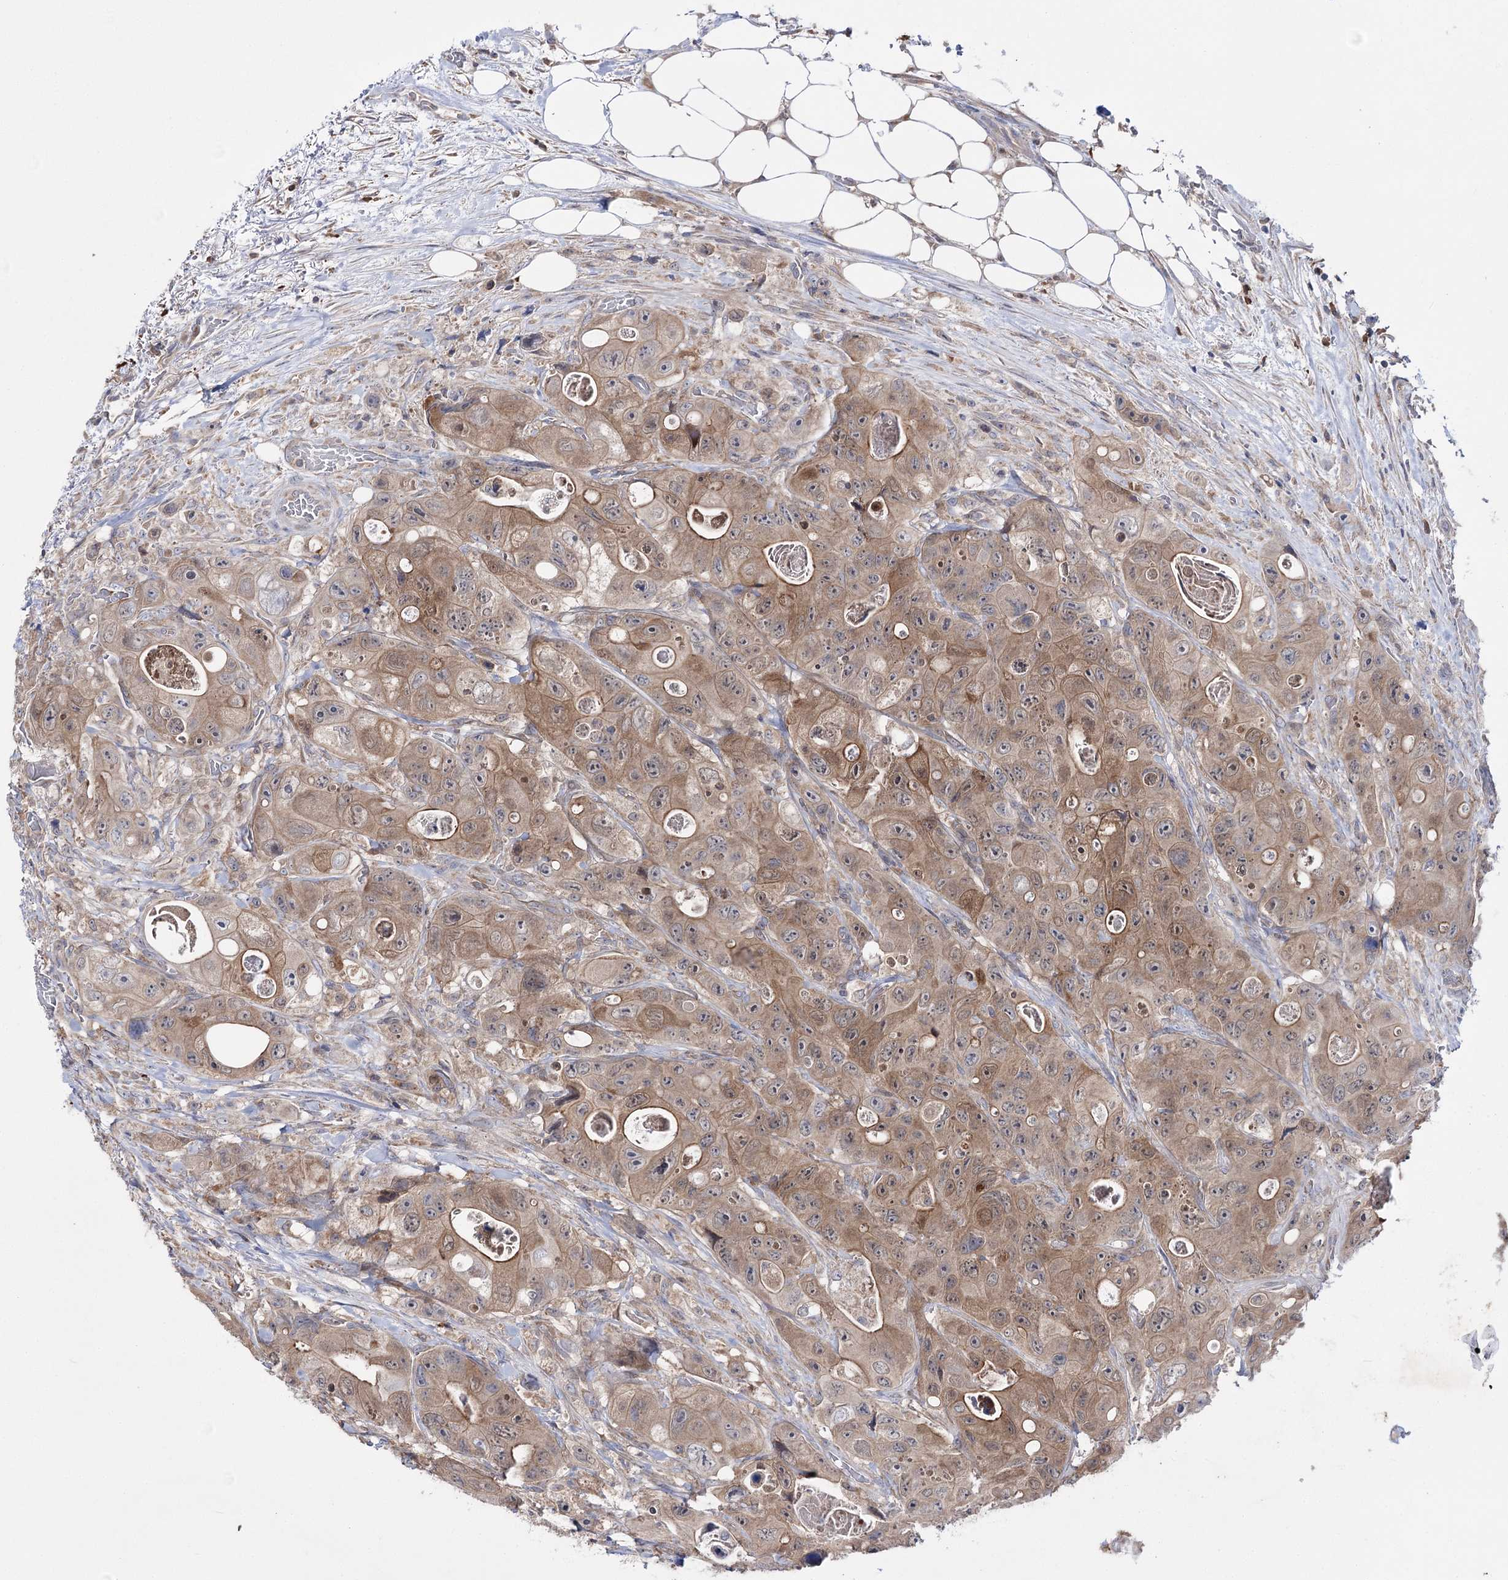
{"staining": {"intensity": "moderate", "quantity": ">75%", "location": "cytoplasmic/membranous,nuclear"}, "tissue": "colorectal cancer", "cell_type": "Tumor cells", "image_type": "cancer", "snomed": [{"axis": "morphology", "description": "Adenocarcinoma, NOS"}, {"axis": "topography", "description": "Colon"}], "caption": "Human adenocarcinoma (colorectal) stained with a protein marker reveals moderate staining in tumor cells.", "gene": "PTER", "patient": {"sex": "female", "age": 46}}